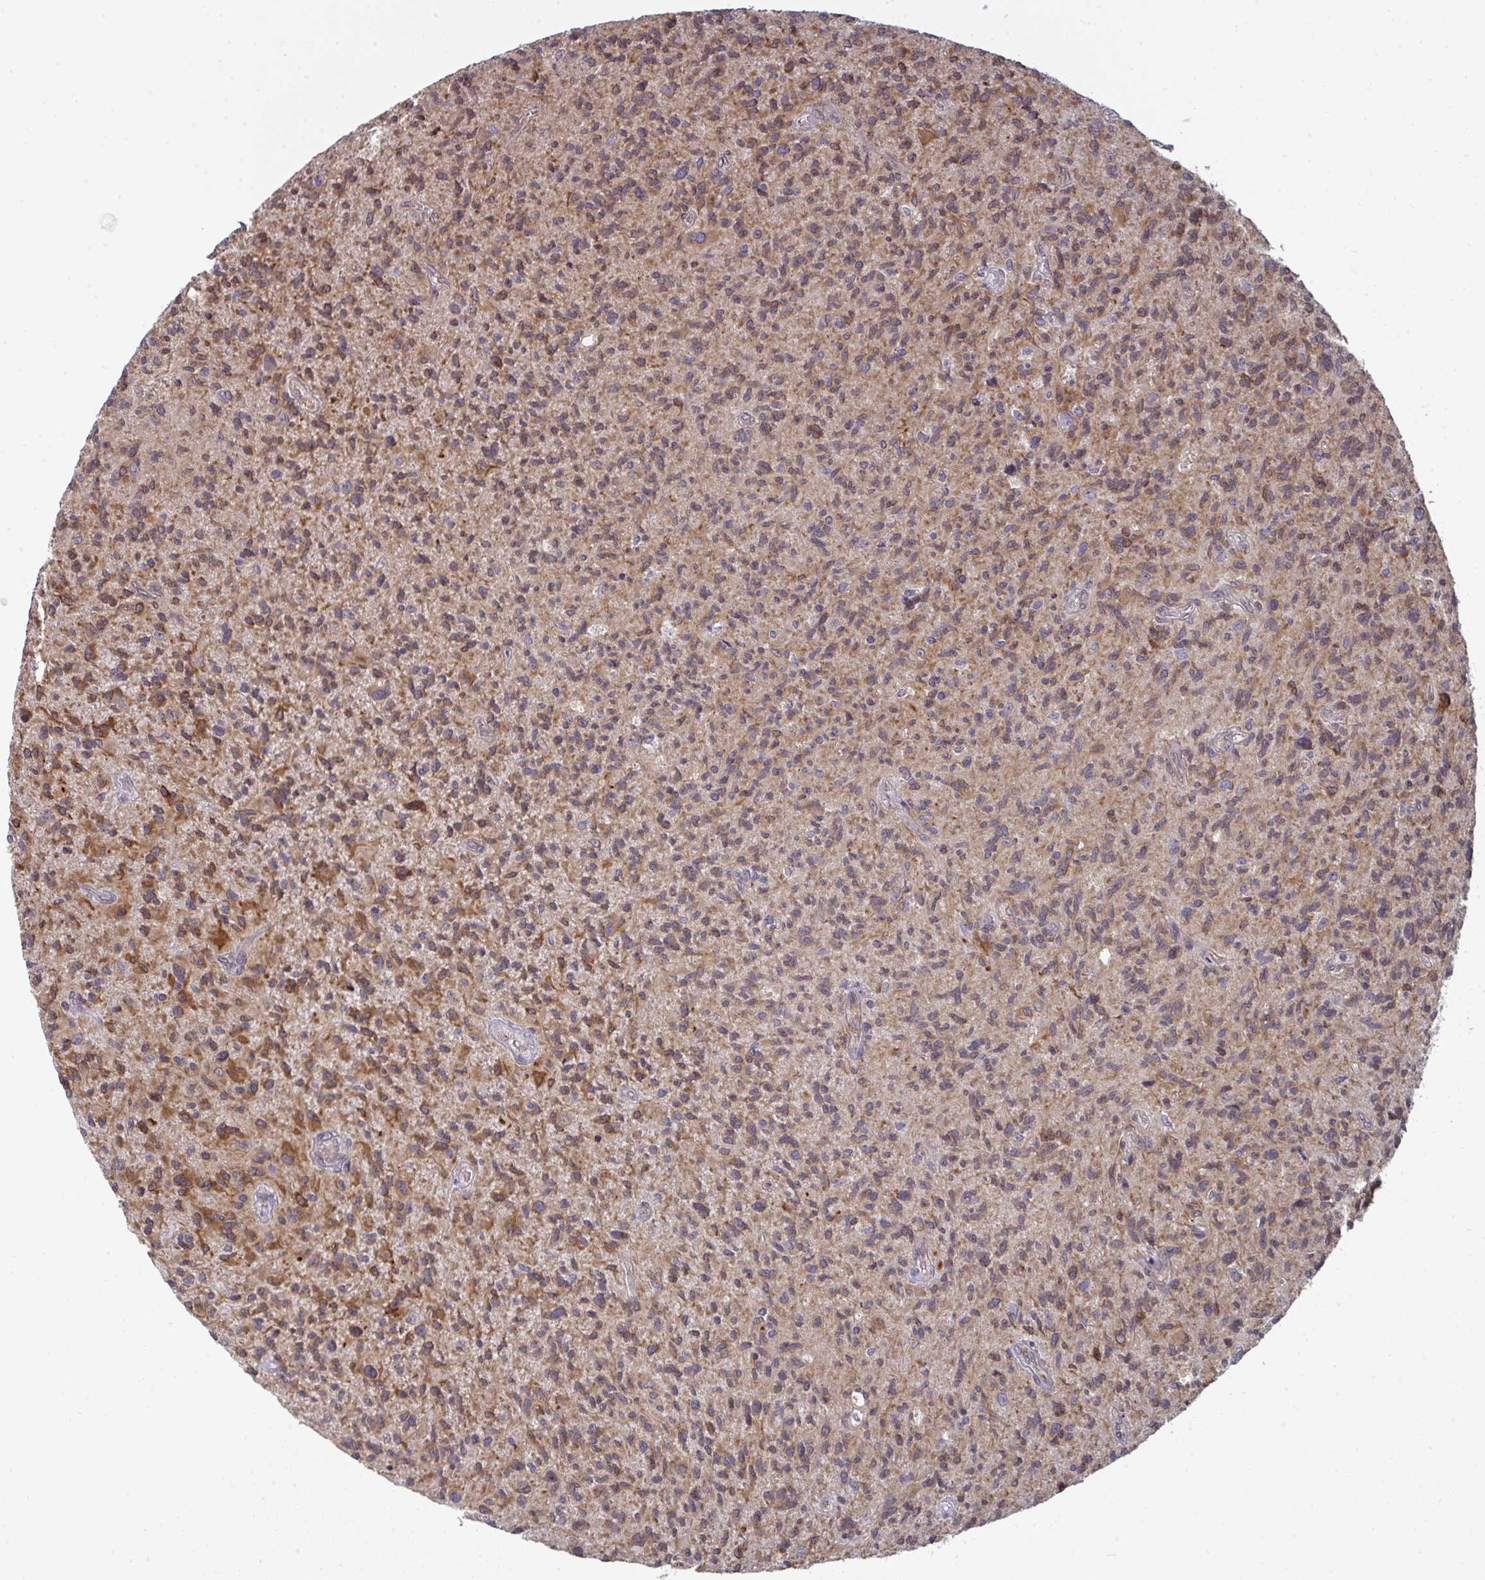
{"staining": {"intensity": "moderate", "quantity": ">75%", "location": "cytoplasmic/membranous"}, "tissue": "glioma", "cell_type": "Tumor cells", "image_type": "cancer", "snomed": [{"axis": "morphology", "description": "Glioma, malignant, High grade"}, {"axis": "topography", "description": "Brain"}], "caption": "IHC of human high-grade glioma (malignant) displays medium levels of moderate cytoplasmic/membranous staining in approximately >75% of tumor cells.", "gene": "LYSMD4", "patient": {"sex": "female", "age": 70}}